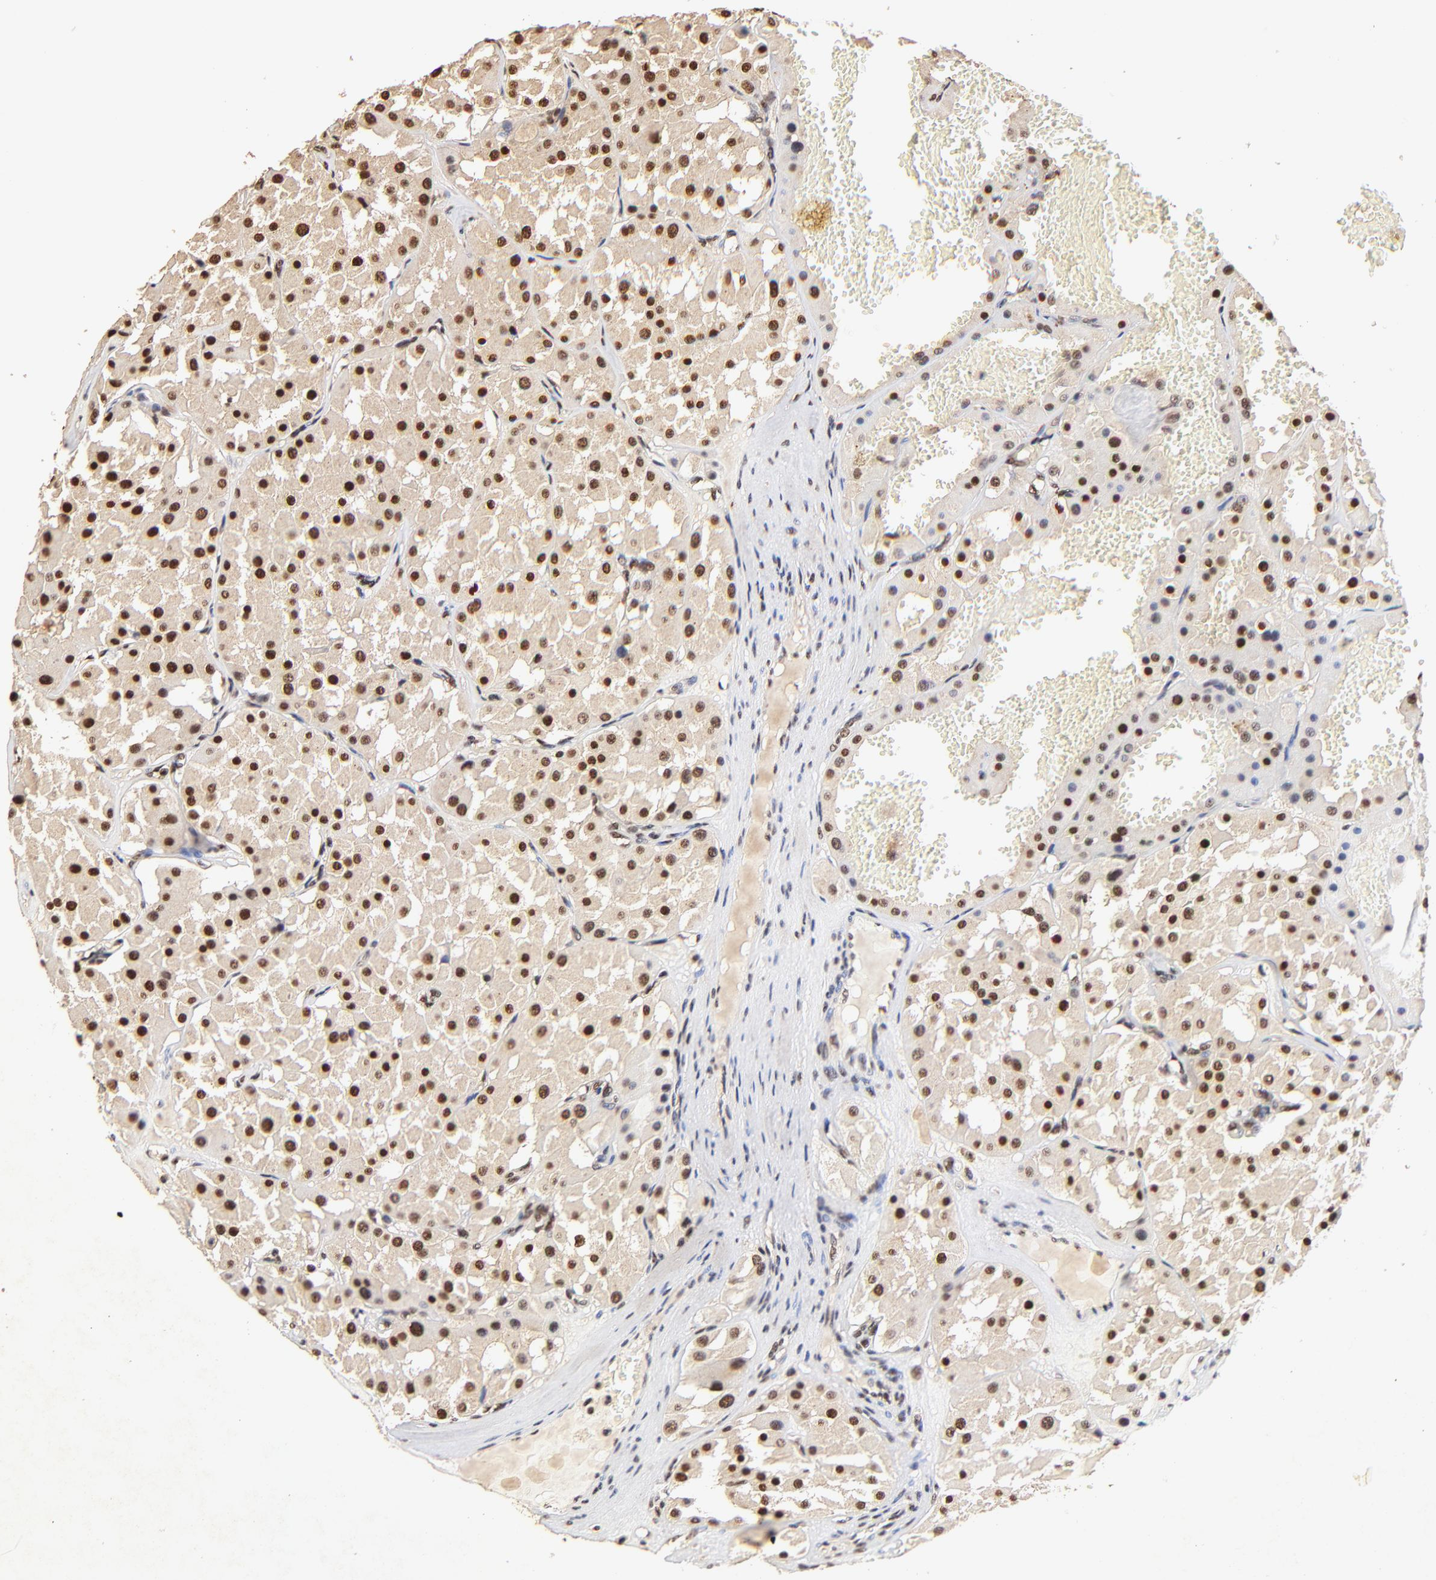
{"staining": {"intensity": "strong", "quantity": ">75%", "location": "cytoplasmic/membranous,nuclear"}, "tissue": "renal cancer", "cell_type": "Tumor cells", "image_type": "cancer", "snomed": [{"axis": "morphology", "description": "Adenocarcinoma, uncertain malignant potential"}, {"axis": "topography", "description": "Kidney"}], "caption": "A photomicrograph of human renal adenocarcinoma,  uncertain malignant potential stained for a protein reveals strong cytoplasmic/membranous and nuclear brown staining in tumor cells.", "gene": "MED12", "patient": {"sex": "male", "age": 63}}